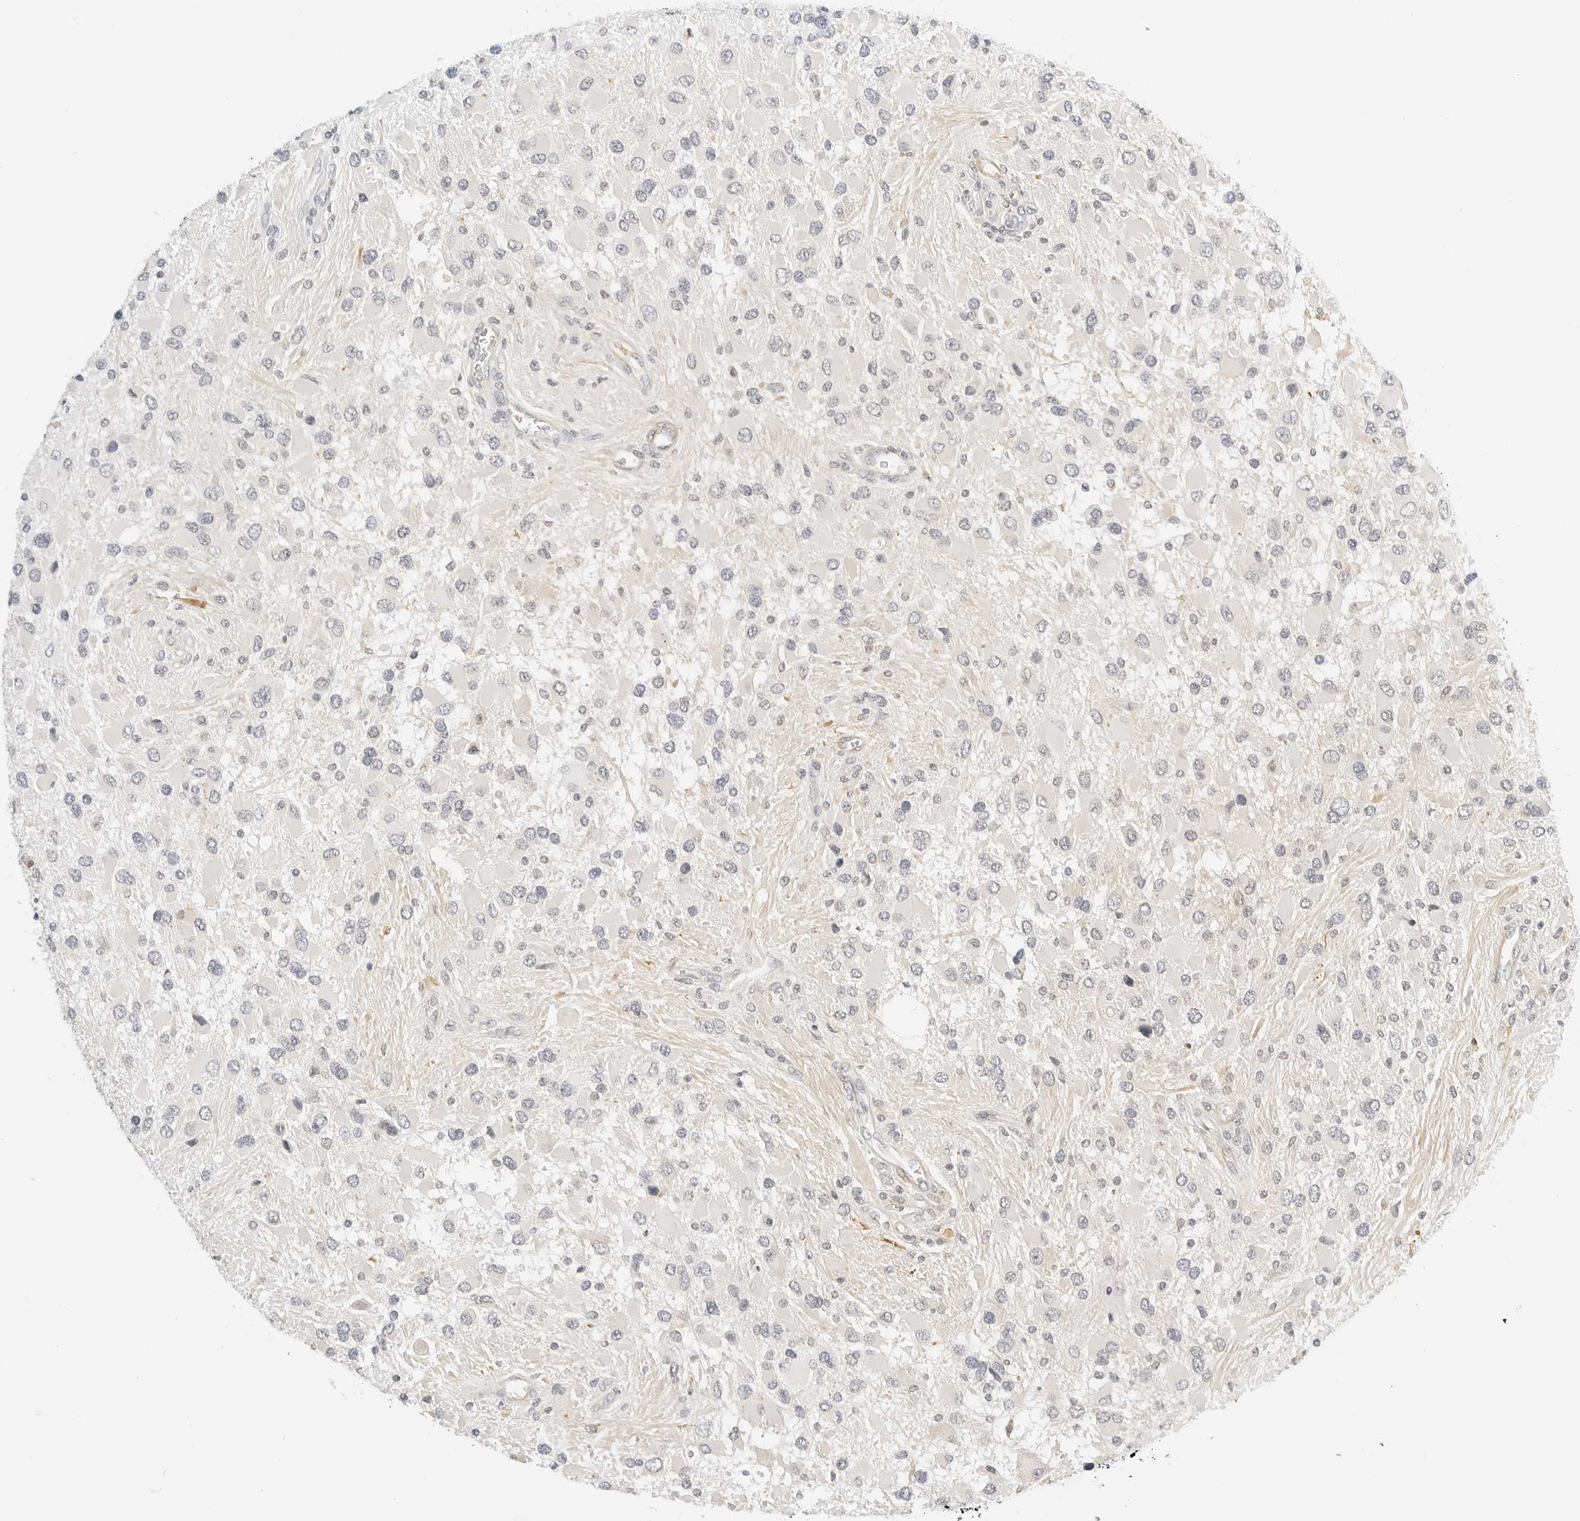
{"staining": {"intensity": "negative", "quantity": "none", "location": "none"}, "tissue": "glioma", "cell_type": "Tumor cells", "image_type": "cancer", "snomed": [{"axis": "morphology", "description": "Glioma, malignant, High grade"}, {"axis": "topography", "description": "Brain"}], "caption": "Malignant glioma (high-grade) was stained to show a protein in brown. There is no significant positivity in tumor cells.", "gene": "PKDCC", "patient": {"sex": "male", "age": 53}}